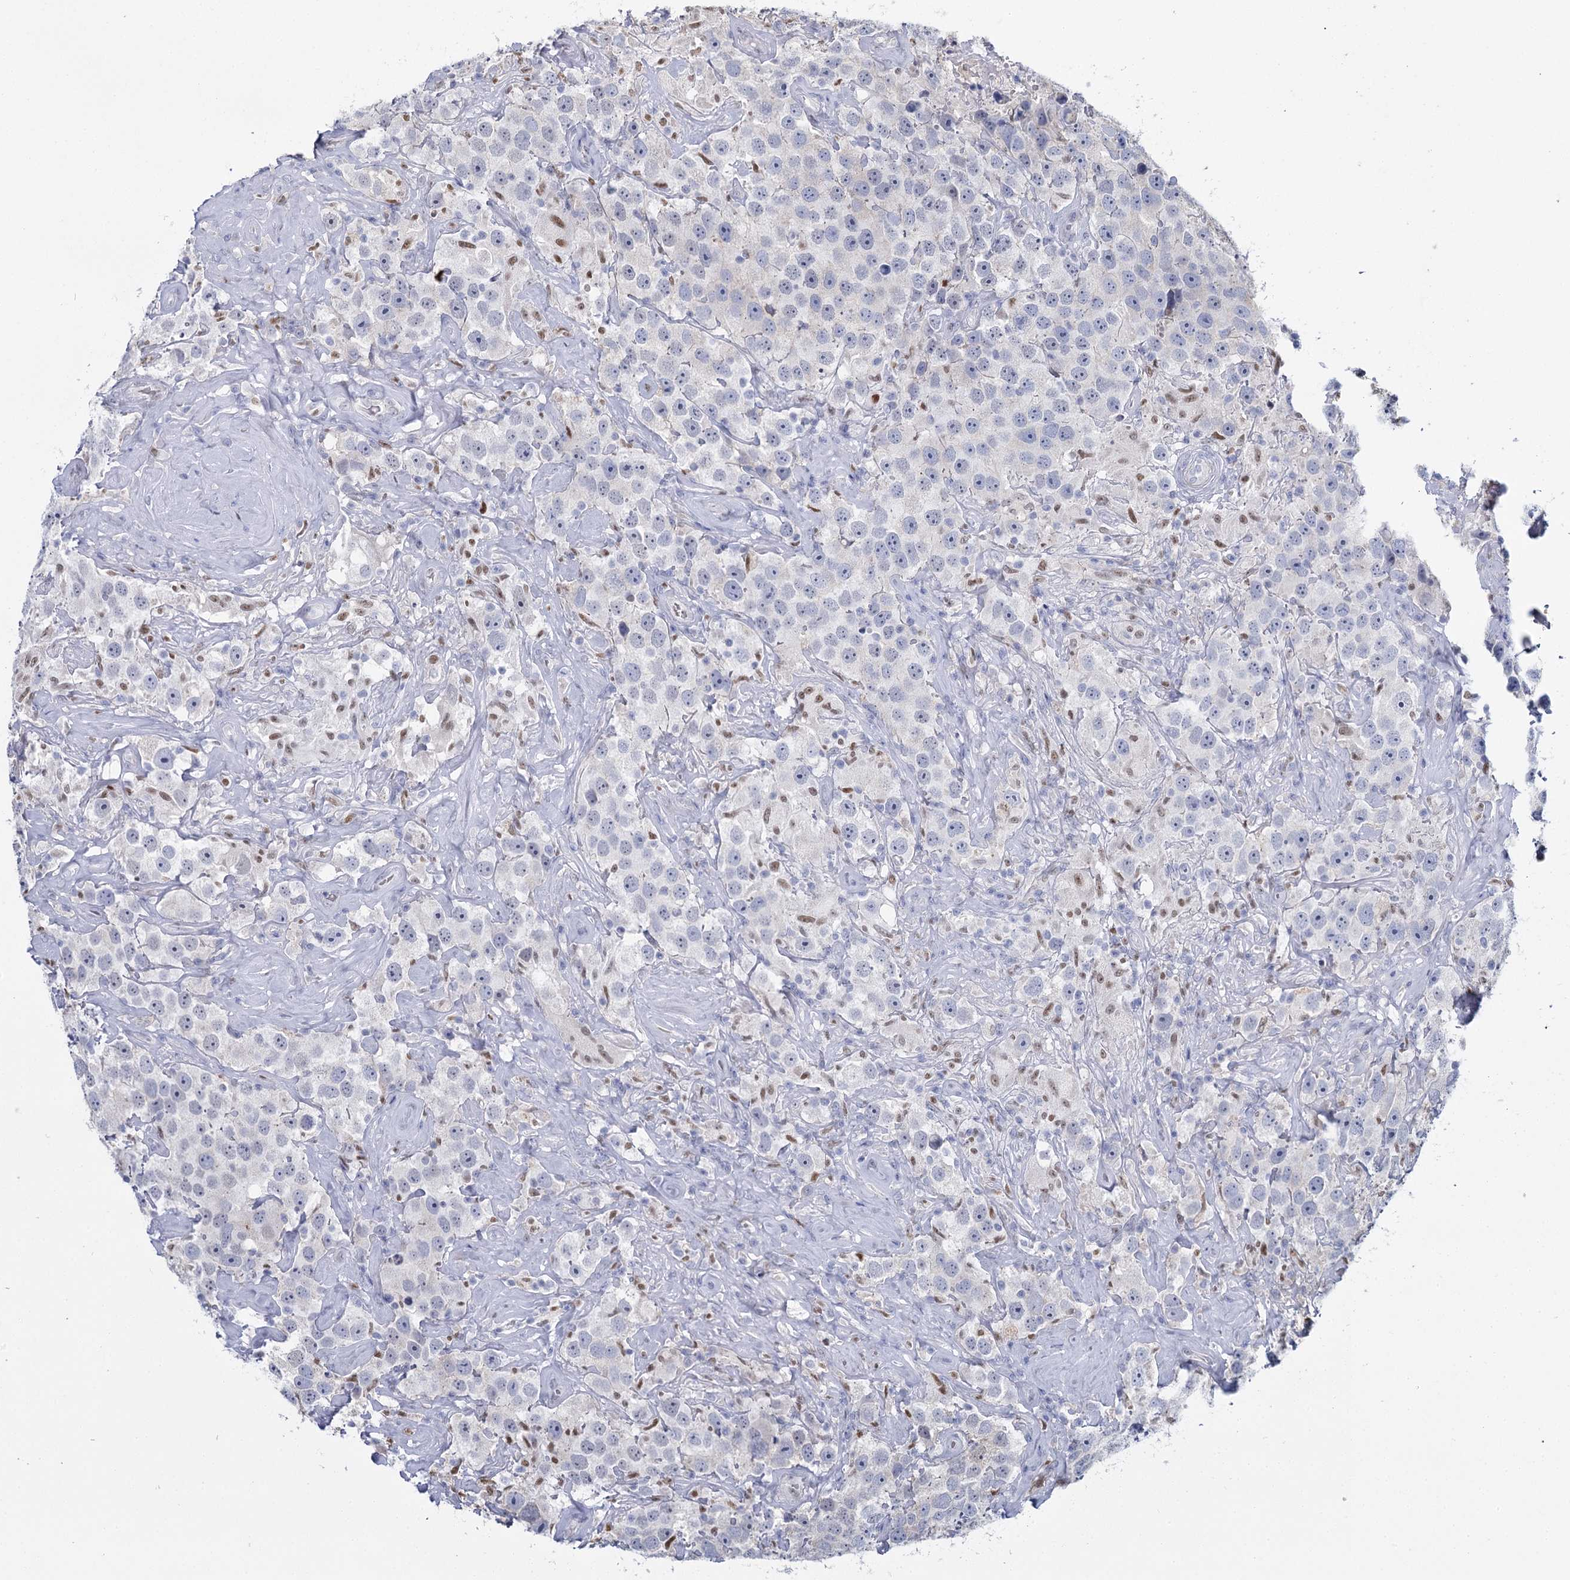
{"staining": {"intensity": "negative", "quantity": "none", "location": "none"}, "tissue": "testis cancer", "cell_type": "Tumor cells", "image_type": "cancer", "snomed": [{"axis": "morphology", "description": "Seminoma, NOS"}, {"axis": "topography", "description": "Testis"}], "caption": "Image shows no protein positivity in tumor cells of testis cancer tissue.", "gene": "IGSF3", "patient": {"sex": "male", "age": 49}}